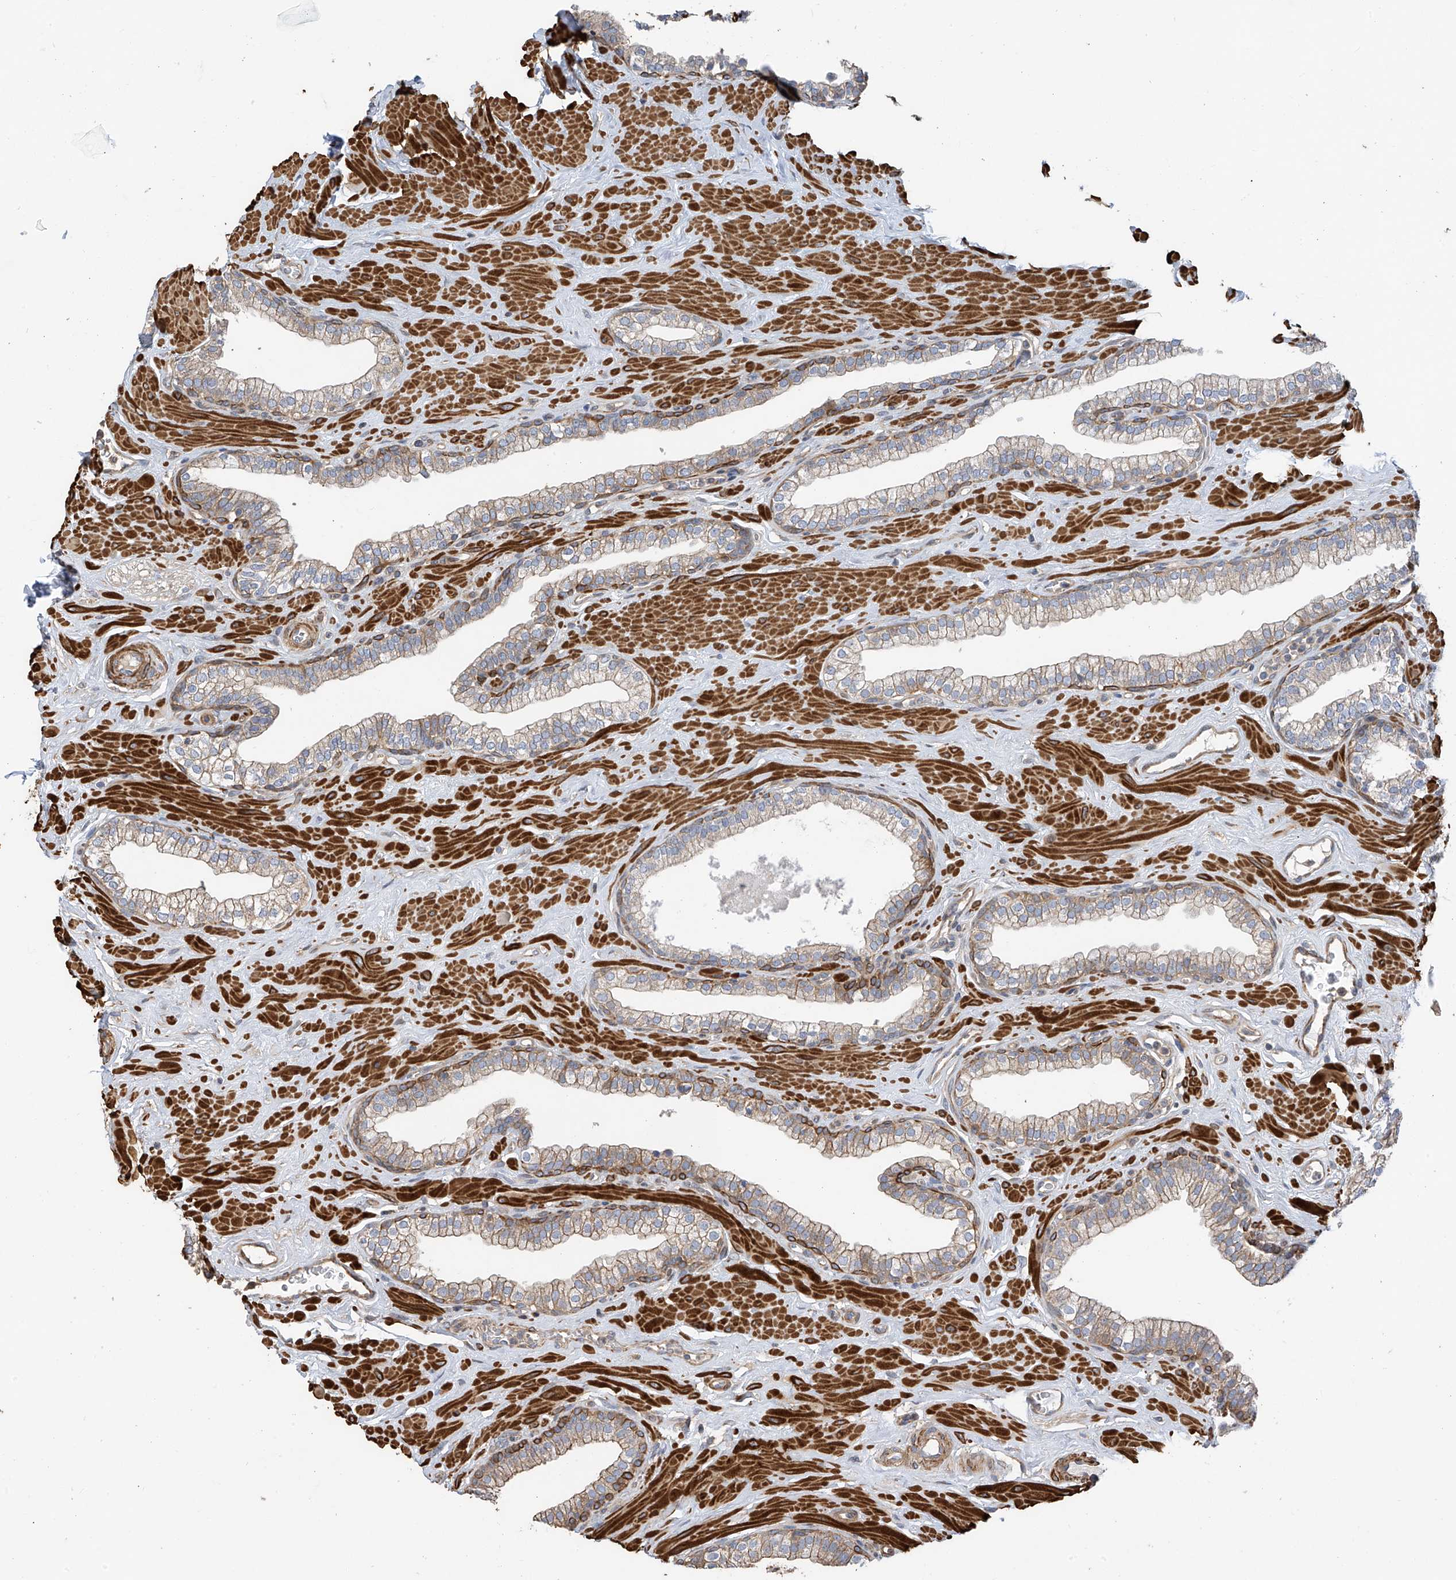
{"staining": {"intensity": "moderate", "quantity": "<25%", "location": "cytoplasmic/membranous"}, "tissue": "prostate", "cell_type": "Glandular cells", "image_type": "normal", "snomed": [{"axis": "morphology", "description": "Normal tissue, NOS"}, {"axis": "morphology", "description": "Urothelial carcinoma, Low grade"}, {"axis": "topography", "description": "Urinary bladder"}, {"axis": "topography", "description": "Prostate"}], "caption": "Protein expression analysis of unremarkable prostate reveals moderate cytoplasmic/membranous positivity in about <25% of glandular cells. (IHC, brightfield microscopy, high magnification).", "gene": "SLC43A3", "patient": {"sex": "male", "age": 60}}